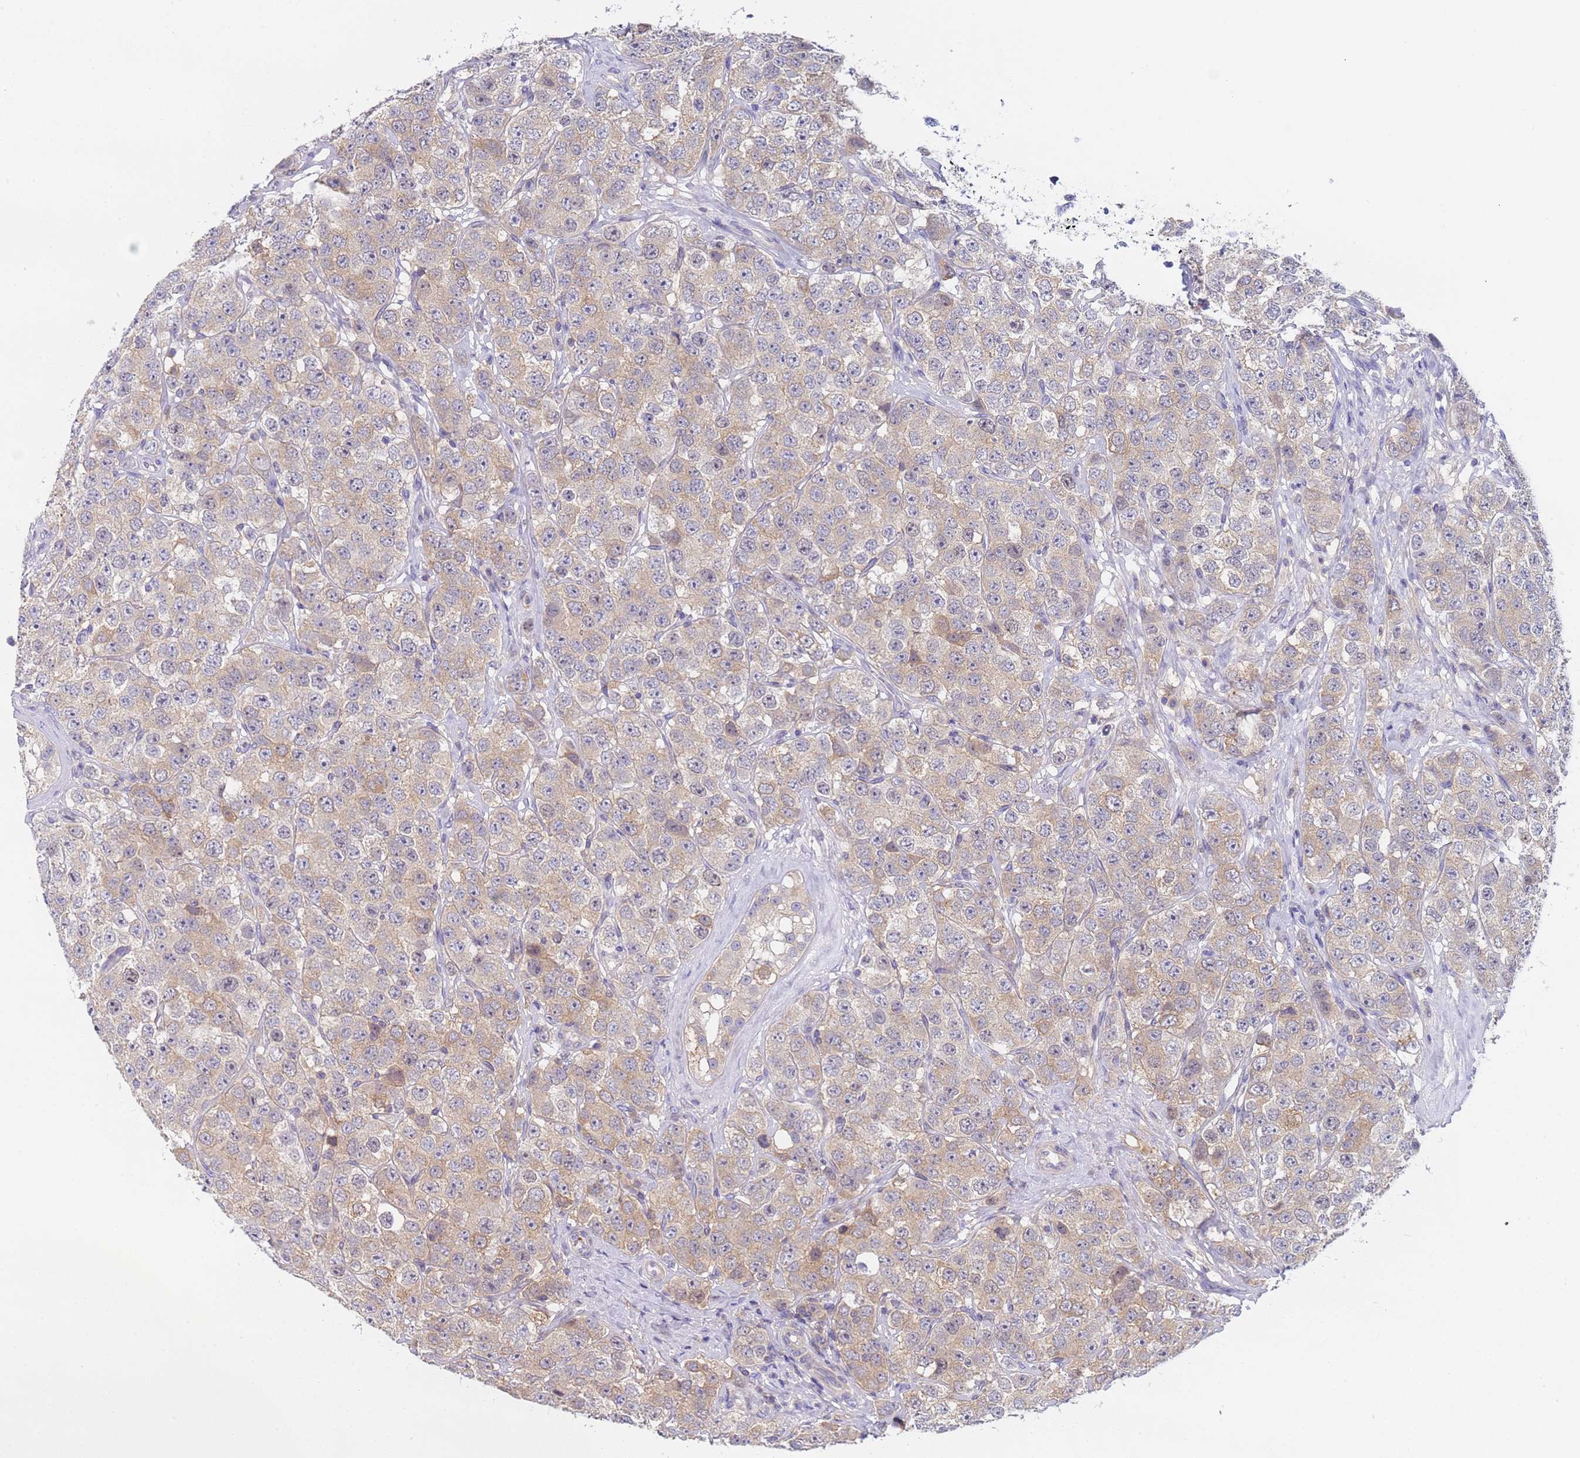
{"staining": {"intensity": "weak", "quantity": ">75%", "location": "cytoplasmic/membranous"}, "tissue": "testis cancer", "cell_type": "Tumor cells", "image_type": "cancer", "snomed": [{"axis": "morphology", "description": "Seminoma, NOS"}, {"axis": "topography", "description": "Testis"}], "caption": "DAB (3,3'-diaminobenzidine) immunohistochemical staining of human testis seminoma exhibits weak cytoplasmic/membranous protein staining in about >75% of tumor cells.", "gene": "CAPN7", "patient": {"sex": "male", "age": 28}}